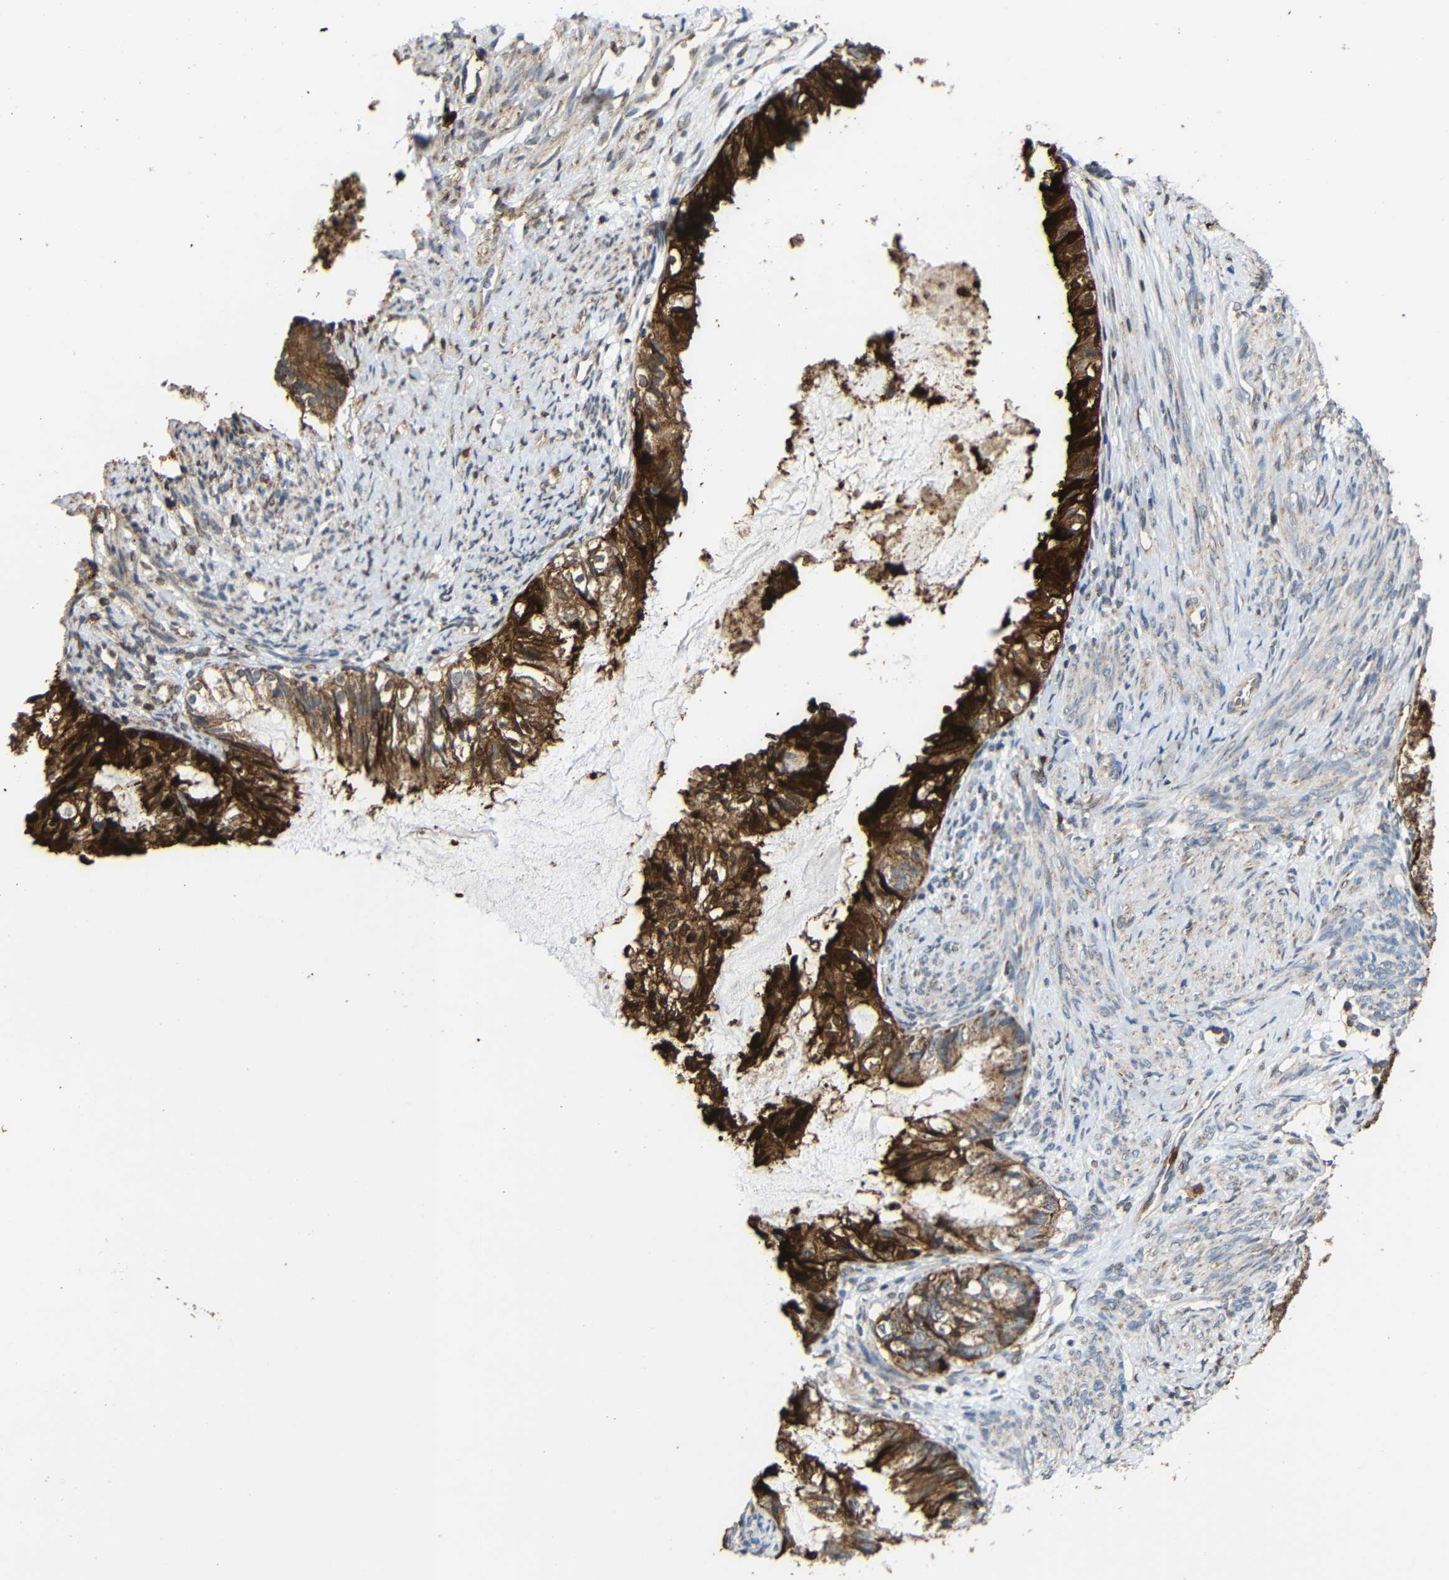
{"staining": {"intensity": "strong", "quantity": ">75%", "location": "cytoplasmic/membranous"}, "tissue": "cervical cancer", "cell_type": "Tumor cells", "image_type": "cancer", "snomed": [{"axis": "morphology", "description": "Normal tissue, NOS"}, {"axis": "morphology", "description": "Adenocarcinoma, NOS"}, {"axis": "topography", "description": "Cervix"}, {"axis": "topography", "description": "Endometrium"}], "caption": "Adenocarcinoma (cervical) stained for a protein shows strong cytoplasmic/membranous positivity in tumor cells.", "gene": "C1GALT1", "patient": {"sex": "female", "age": 86}}